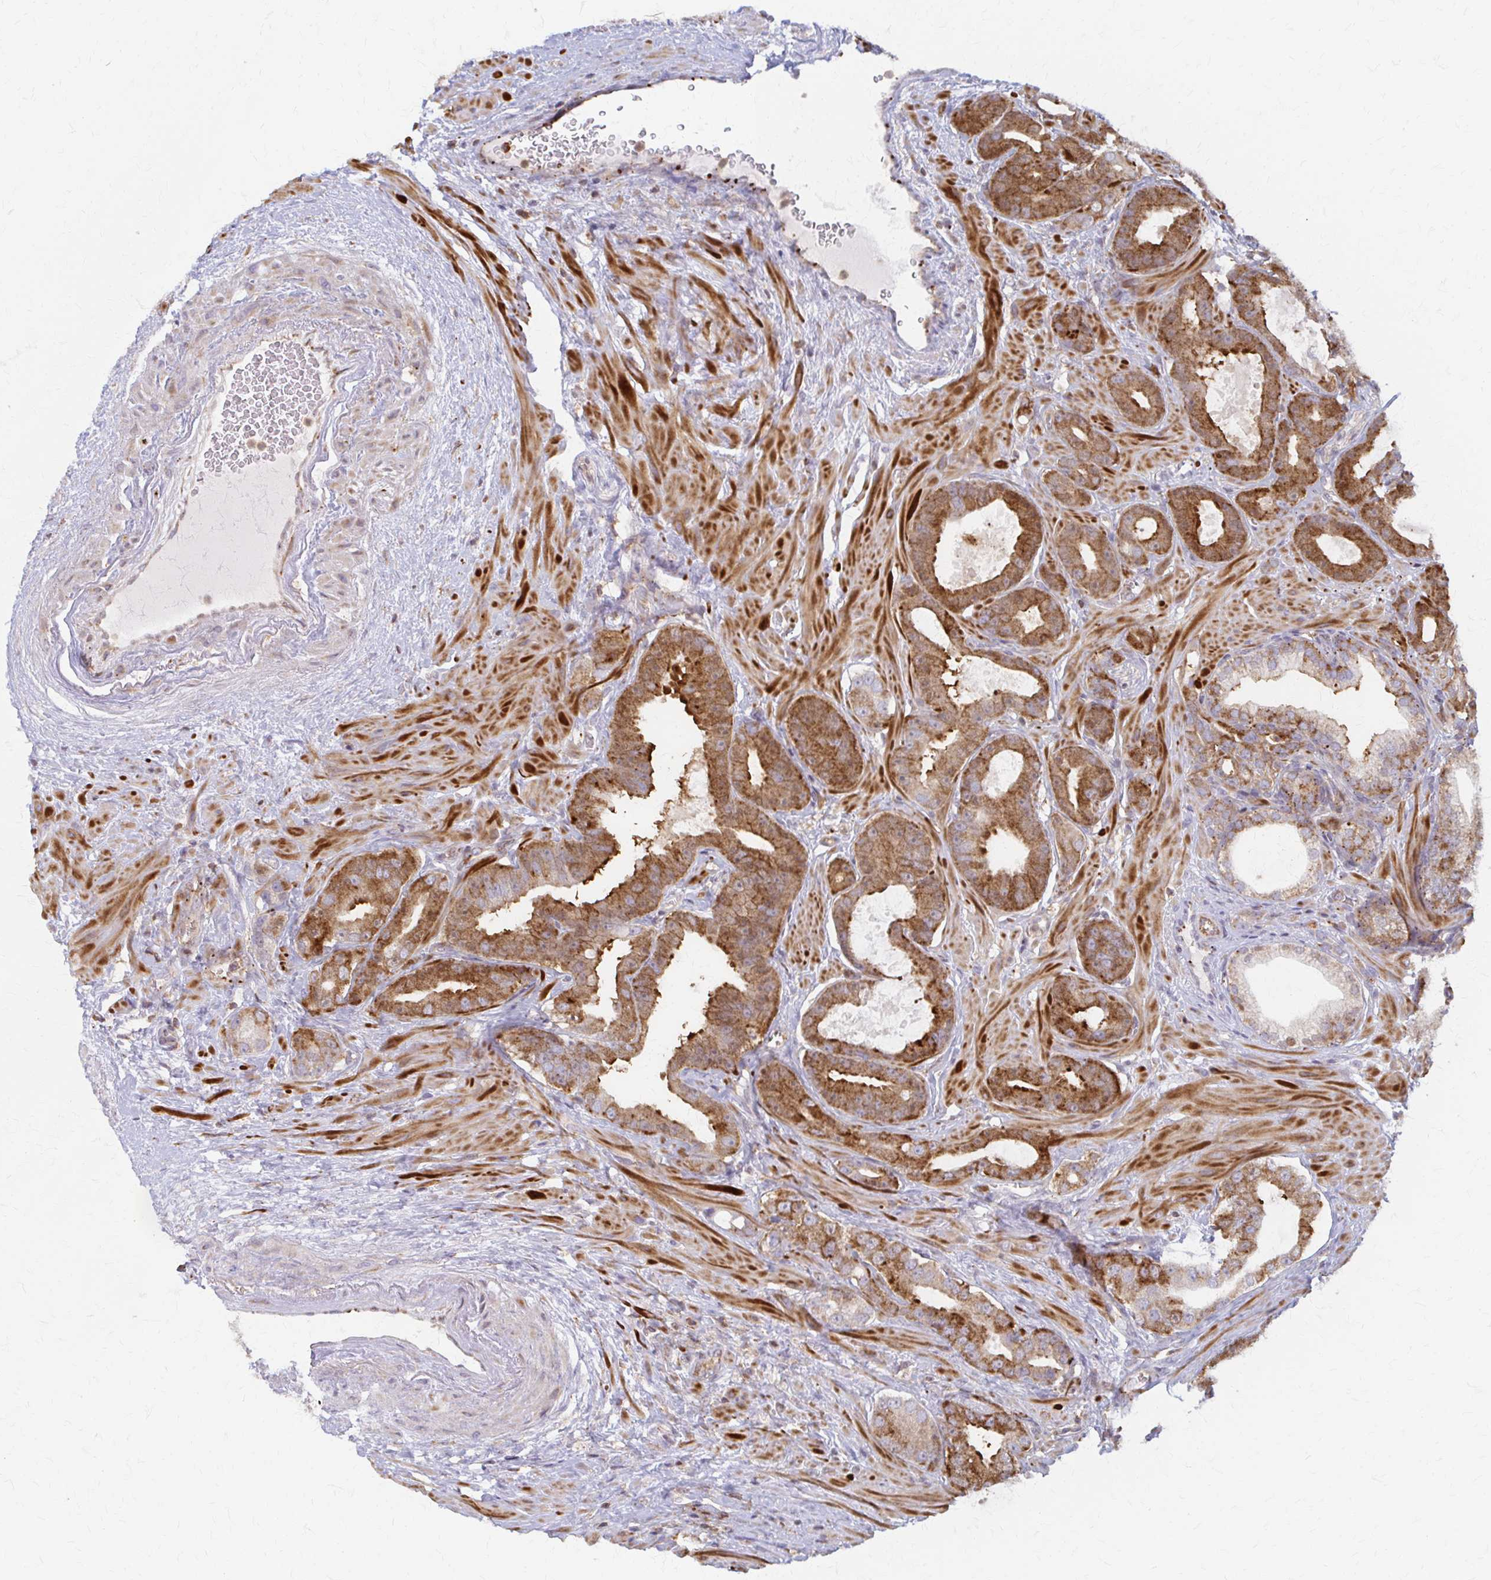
{"staining": {"intensity": "moderate", "quantity": ">75%", "location": "cytoplasmic/membranous"}, "tissue": "prostate cancer", "cell_type": "Tumor cells", "image_type": "cancer", "snomed": [{"axis": "morphology", "description": "Adenocarcinoma, High grade"}, {"axis": "topography", "description": "Prostate"}], "caption": "Protein expression analysis of prostate cancer (adenocarcinoma (high-grade)) exhibits moderate cytoplasmic/membranous staining in approximately >75% of tumor cells.", "gene": "ARHGAP35", "patient": {"sex": "male", "age": 65}}